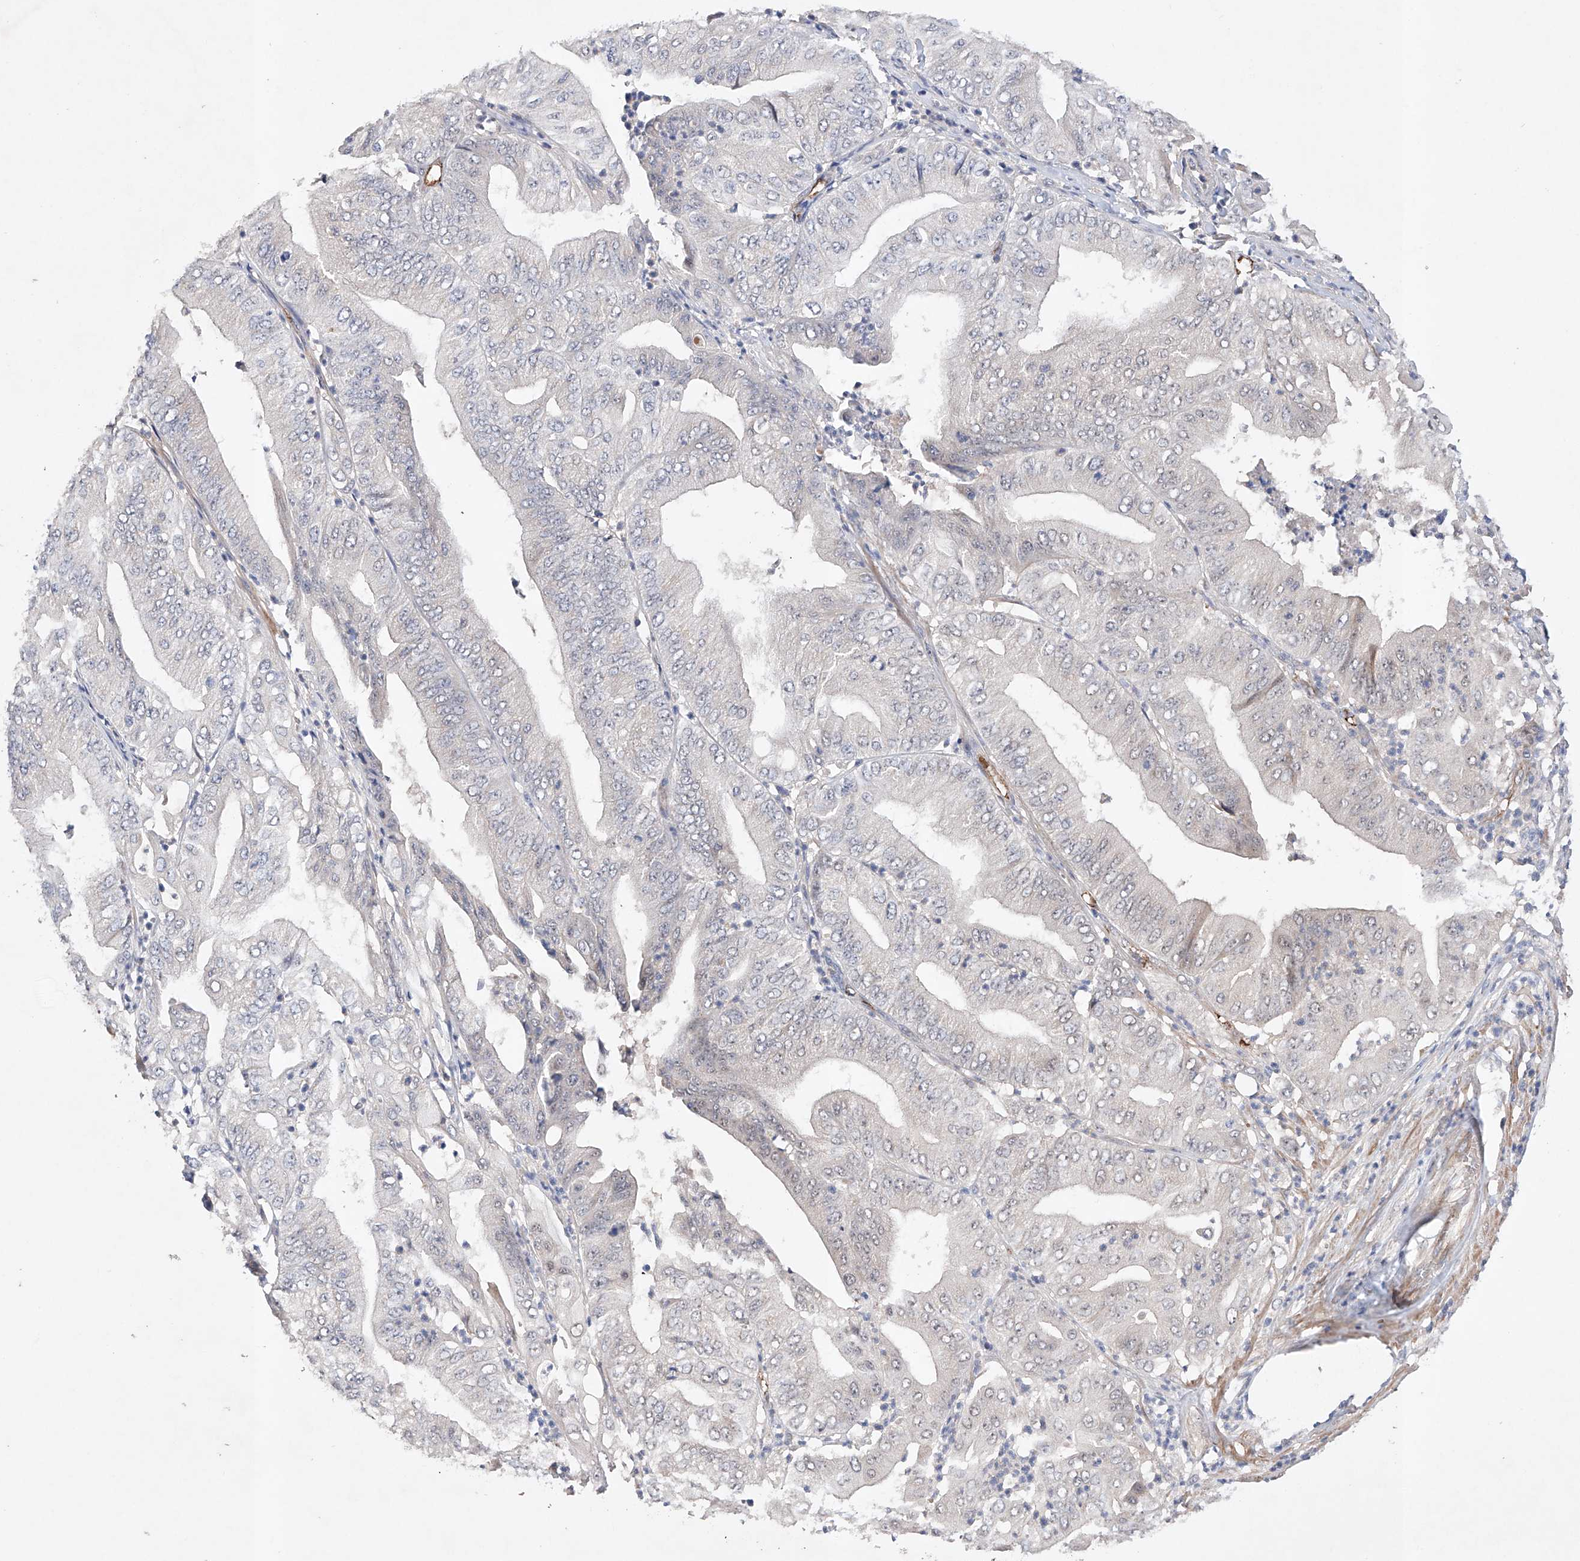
{"staining": {"intensity": "weak", "quantity": "<25%", "location": "nuclear"}, "tissue": "pancreatic cancer", "cell_type": "Tumor cells", "image_type": "cancer", "snomed": [{"axis": "morphology", "description": "Adenocarcinoma, NOS"}, {"axis": "topography", "description": "Pancreas"}], "caption": "The histopathology image exhibits no staining of tumor cells in pancreatic adenocarcinoma.", "gene": "AFG1L", "patient": {"sex": "female", "age": 77}}